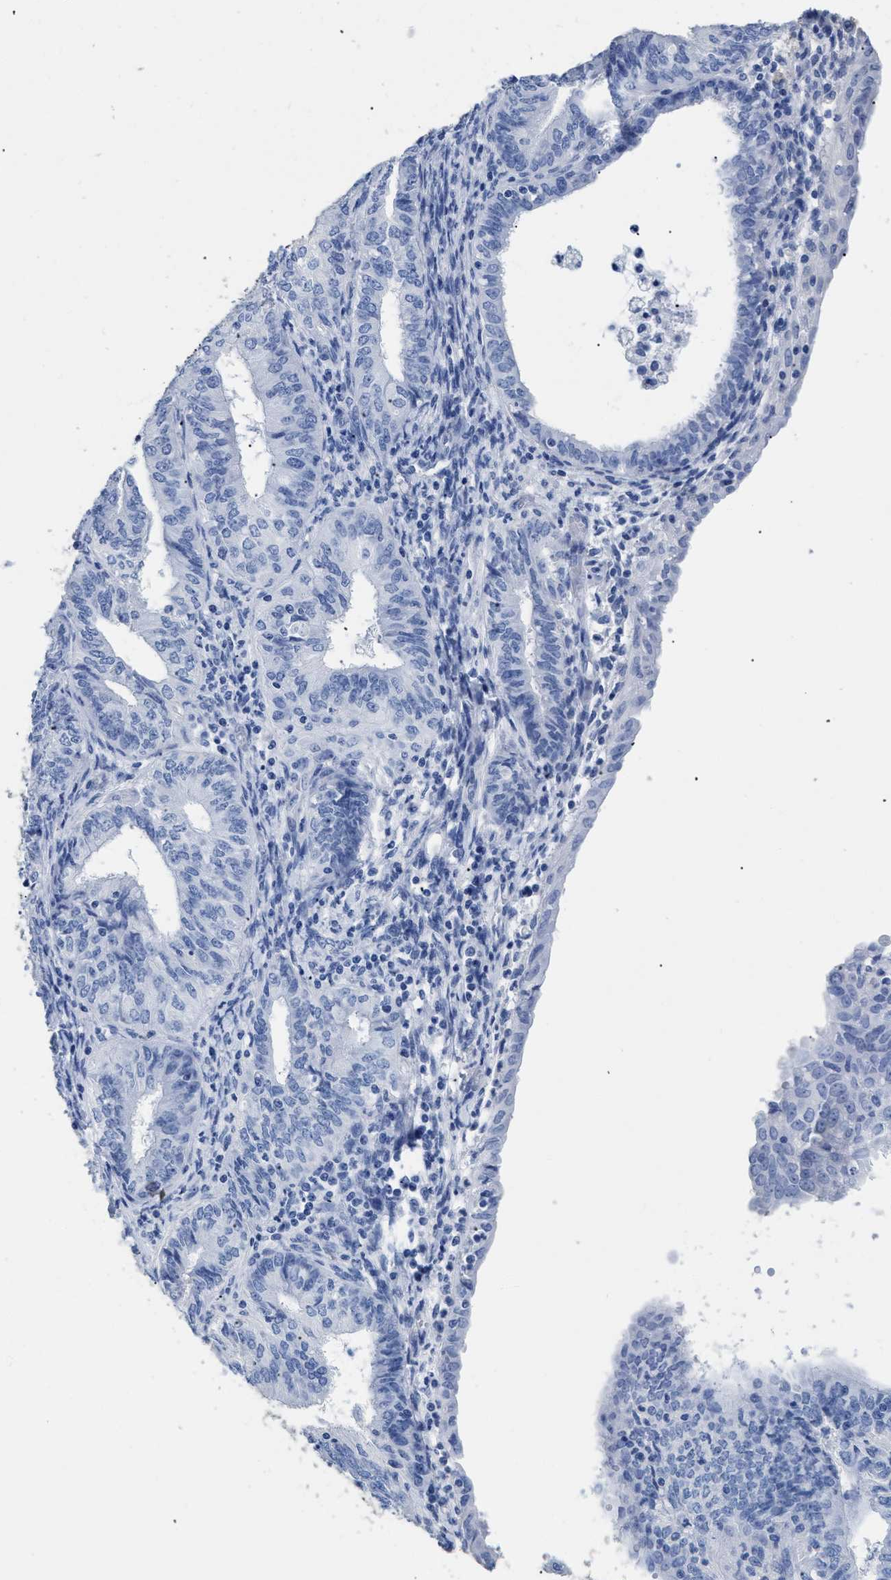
{"staining": {"intensity": "negative", "quantity": "none", "location": "none"}, "tissue": "endometrial cancer", "cell_type": "Tumor cells", "image_type": "cancer", "snomed": [{"axis": "morphology", "description": "Adenocarcinoma, NOS"}, {"axis": "topography", "description": "Endometrium"}], "caption": "DAB immunohistochemical staining of human endometrial adenocarcinoma demonstrates no significant expression in tumor cells.", "gene": "DLC1", "patient": {"sex": "female", "age": 58}}